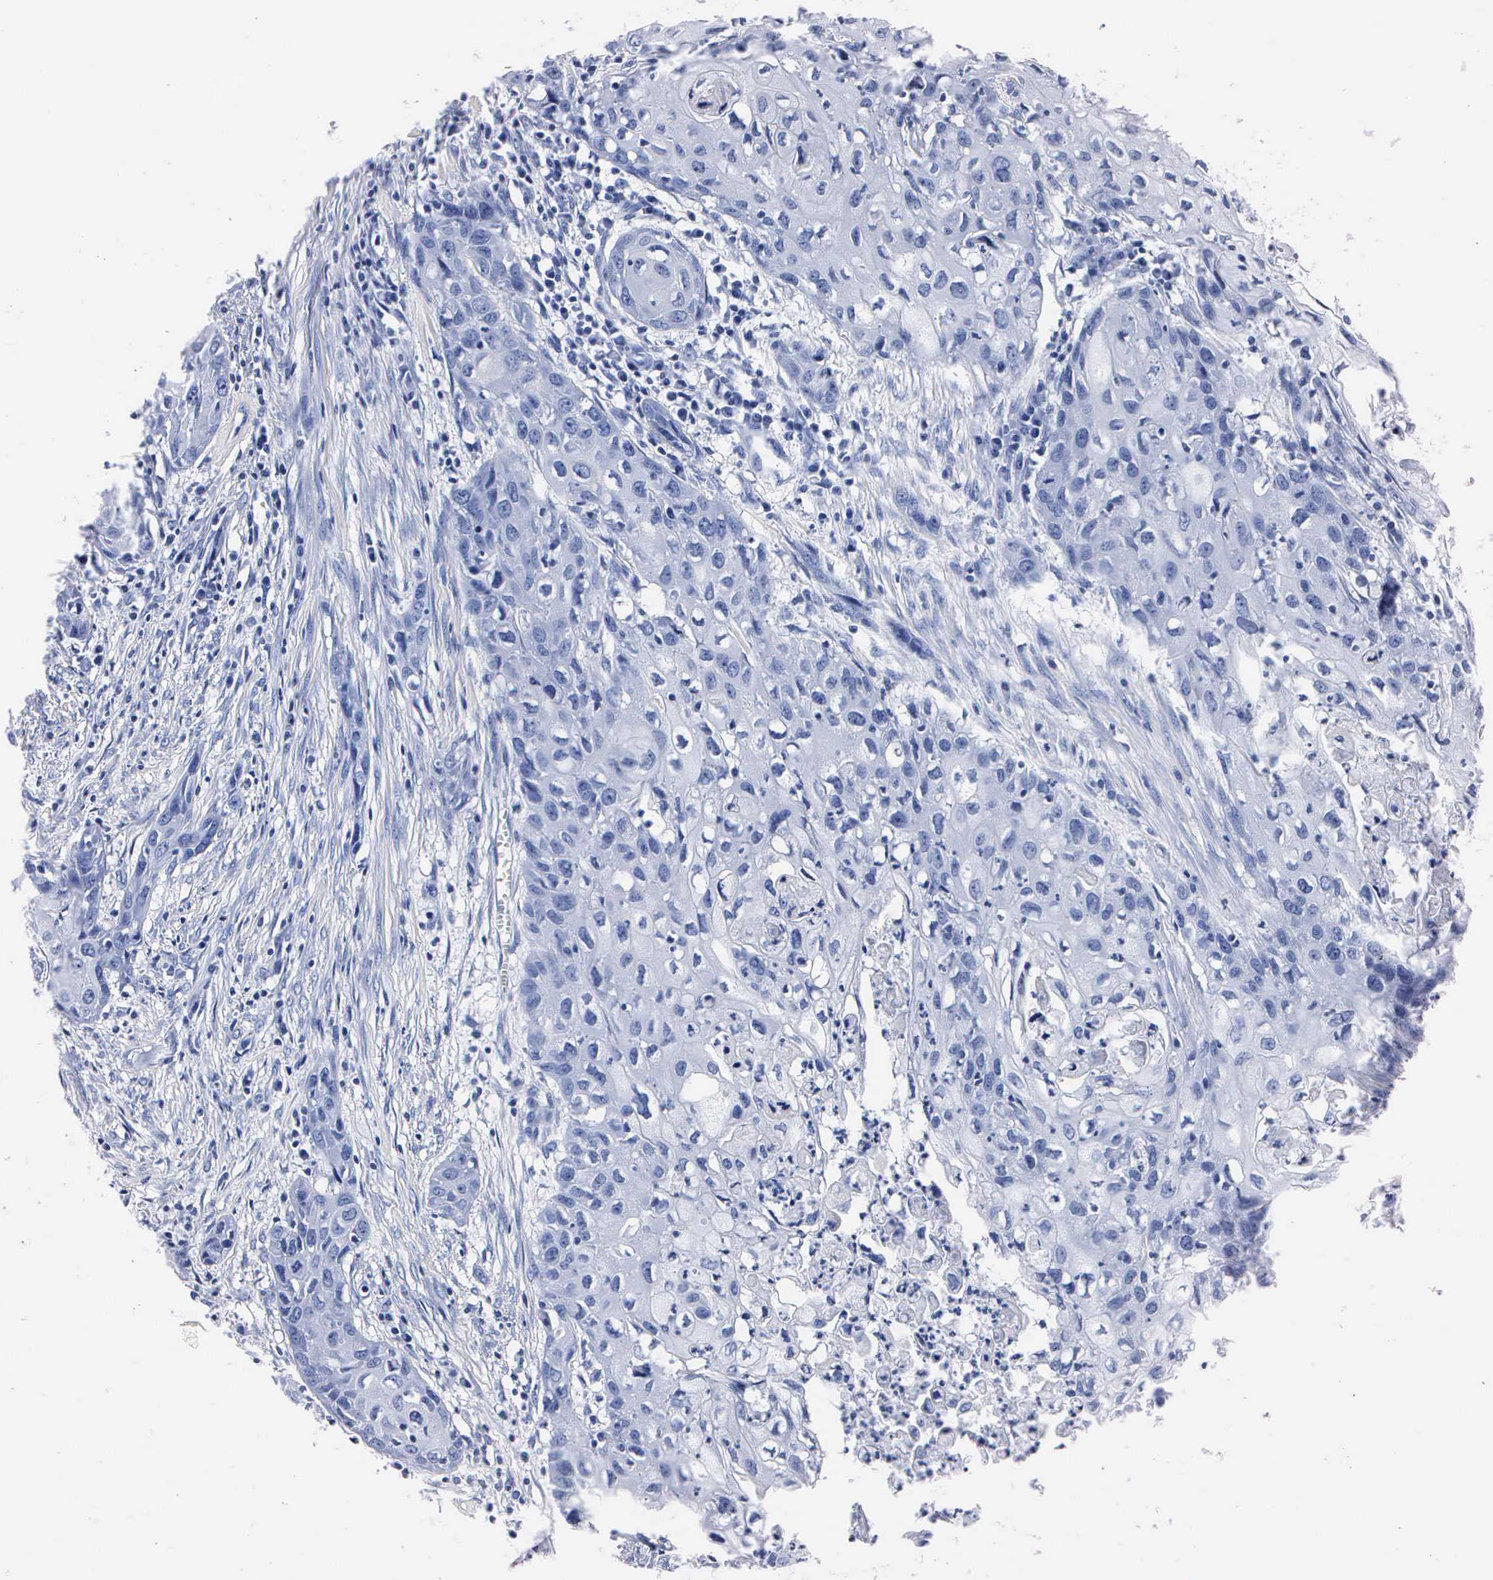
{"staining": {"intensity": "negative", "quantity": "none", "location": "none"}, "tissue": "urothelial cancer", "cell_type": "Tumor cells", "image_type": "cancer", "snomed": [{"axis": "morphology", "description": "Urothelial carcinoma, High grade"}, {"axis": "topography", "description": "Urinary bladder"}], "caption": "This image is of urothelial carcinoma (high-grade) stained with immunohistochemistry (IHC) to label a protein in brown with the nuclei are counter-stained blue. There is no positivity in tumor cells.", "gene": "MB", "patient": {"sex": "male", "age": 54}}